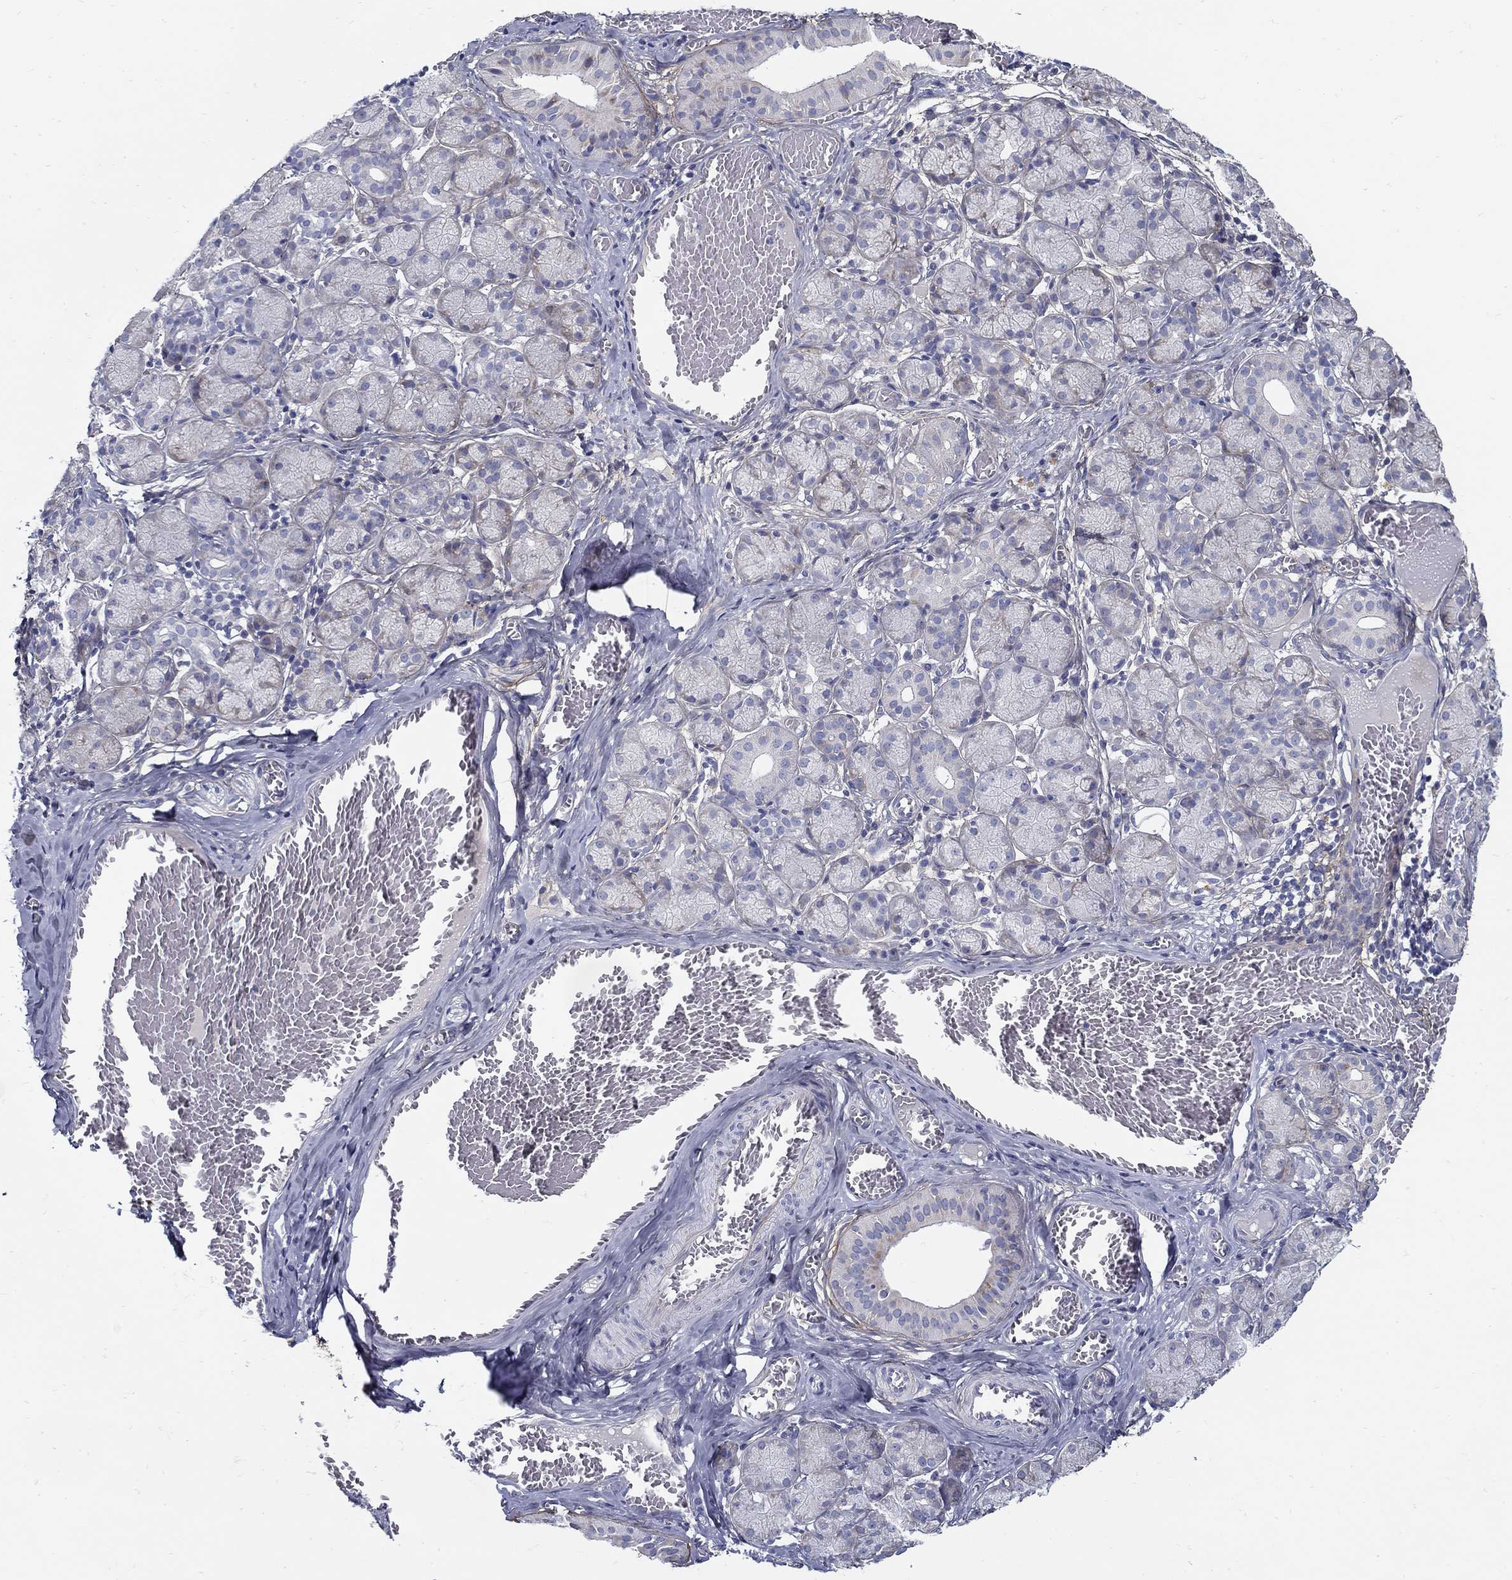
{"staining": {"intensity": "negative", "quantity": "none", "location": "none"}, "tissue": "salivary gland", "cell_type": "Glandular cells", "image_type": "normal", "snomed": [{"axis": "morphology", "description": "Normal tissue, NOS"}, {"axis": "topography", "description": "Salivary gland"}, {"axis": "topography", "description": "Peripheral nerve tissue"}], "caption": "IHC micrograph of benign human salivary gland stained for a protein (brown), which exhibits no expression in glandular cells.", "gene": "TGFBI", "patient": {"sex": "female", "age": 24}}